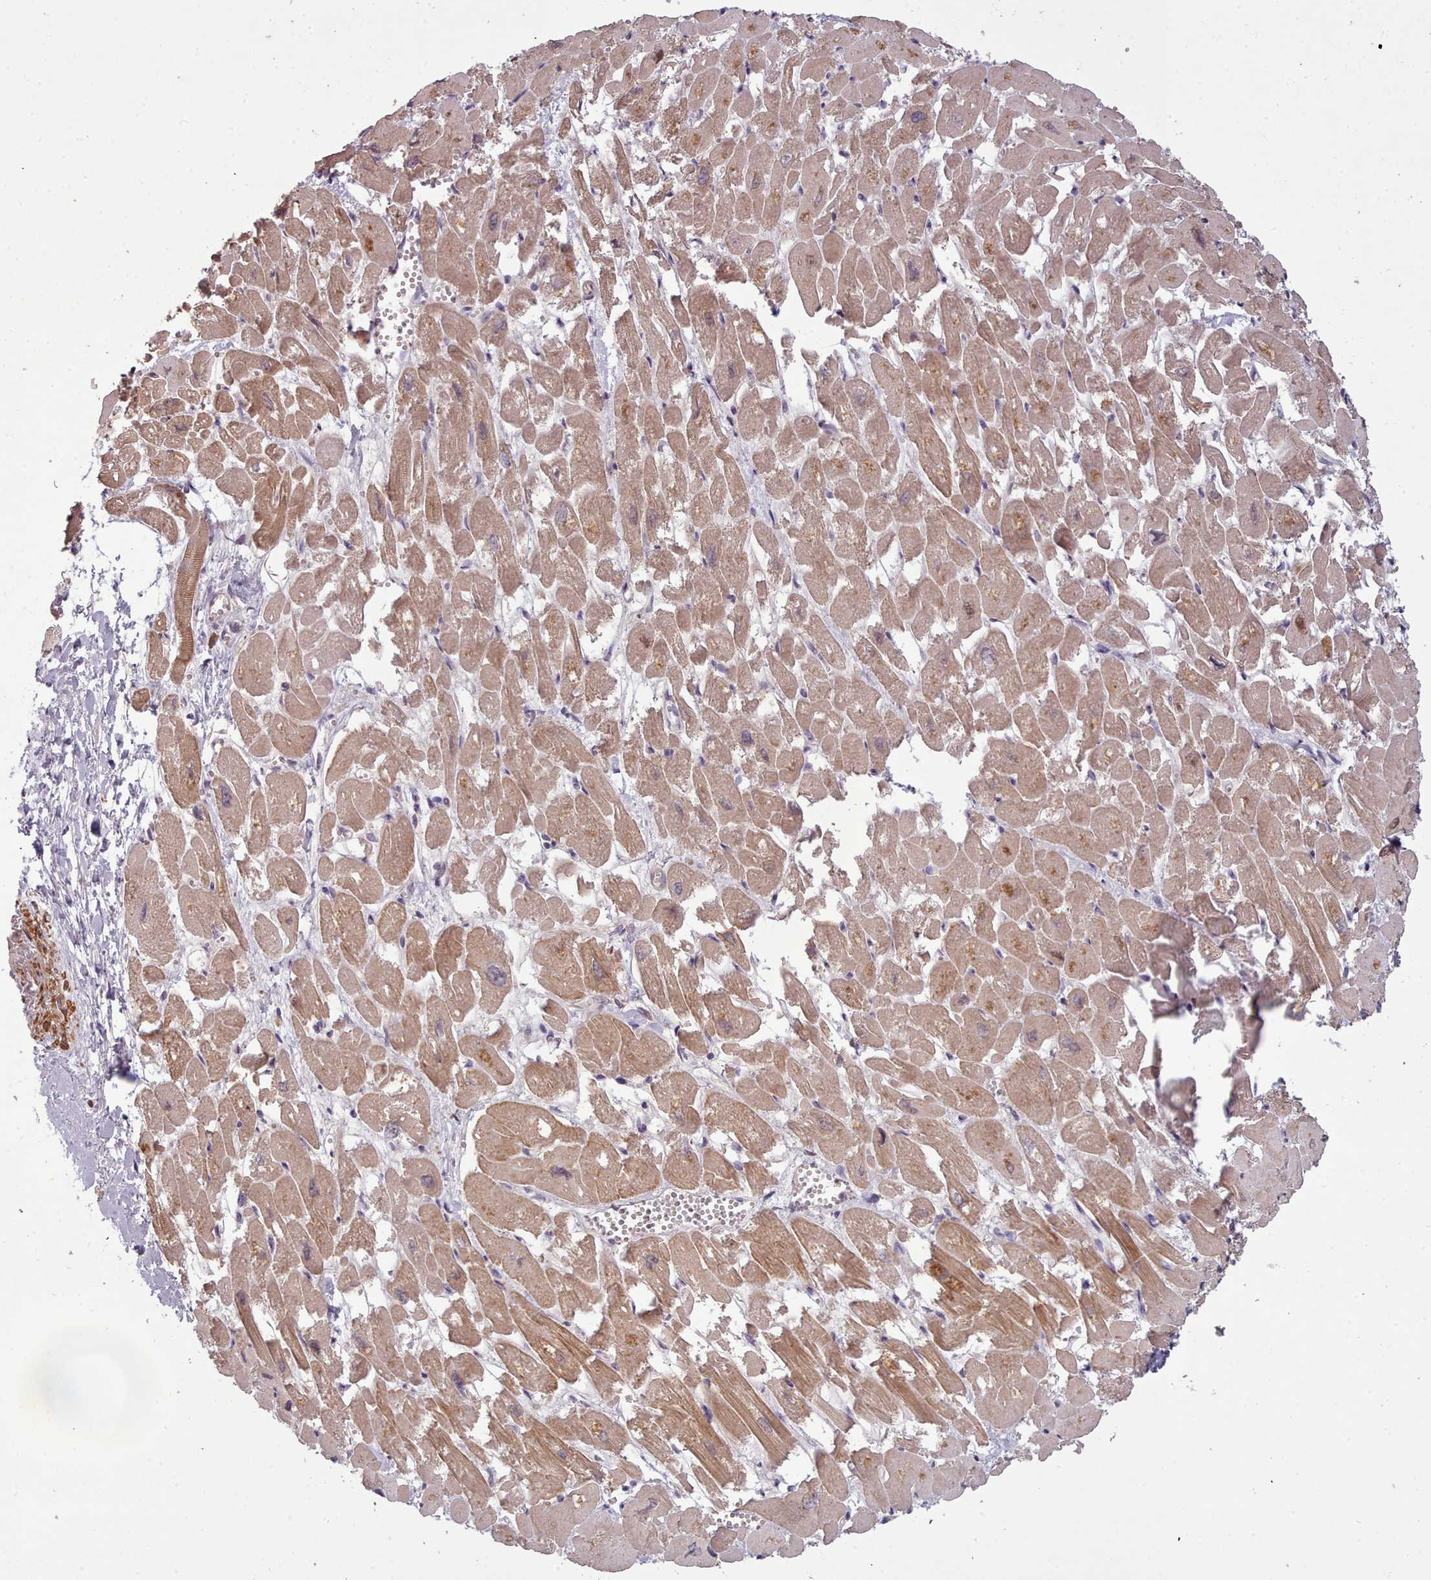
{"staining": {"intensity": "moderate", "quantity": ">75%", "location": "cytoplasmic/membranous"}, "tissue": "heart muscle", "cell_type": "Cardiomyocytes", "image_type": "normal", "snomed": [{"axis": "morphology", "description": "Normal tissue, NOS"}, {"axis": "topography", "description": "Heart"}], "caption": "This histopathology image reveals IHC staining of unremarkable human heart muscle, with medium moderate cytoplasmic/membranous staining in approximately >75% of cardiomyocytes.", "gene": "CDC6", "patient": {"sex": "male", "age": 54}}